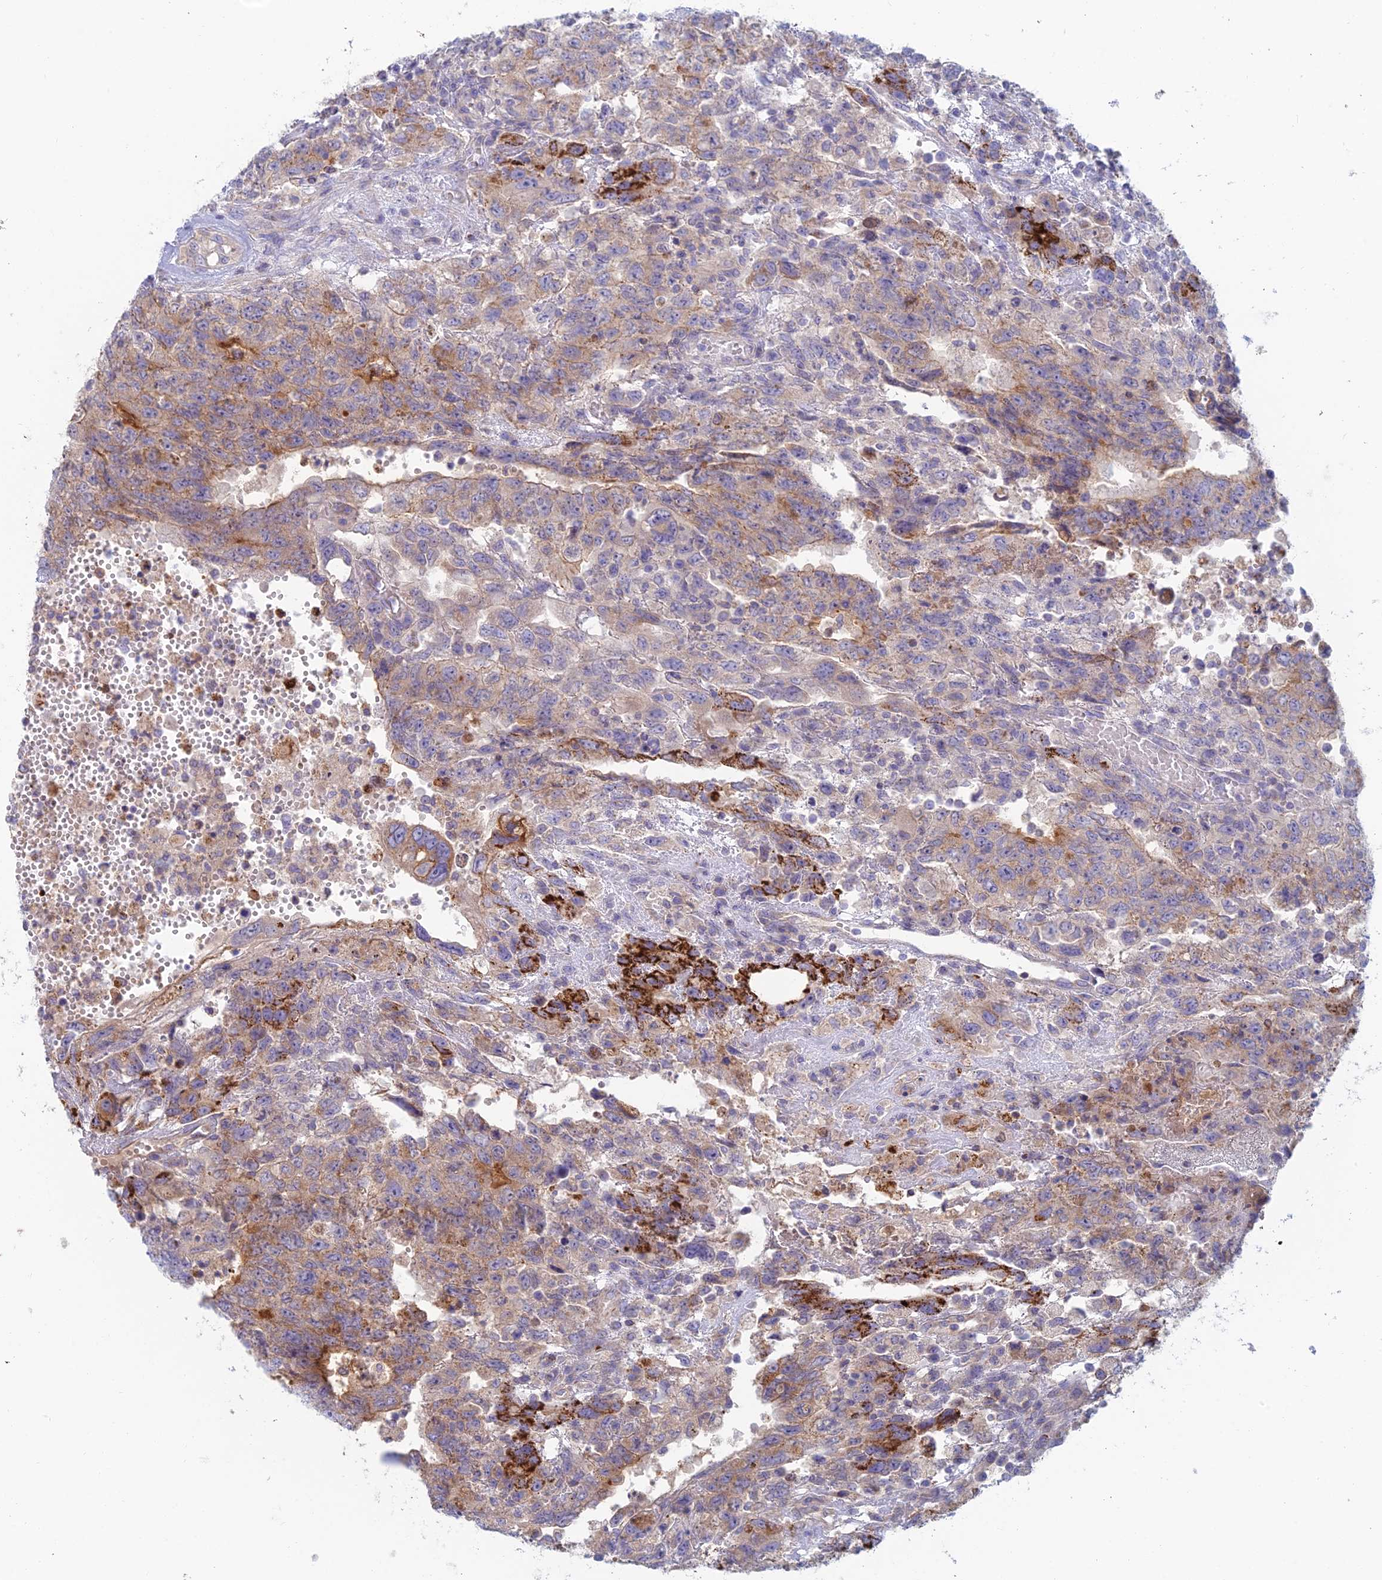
{"staining": {"intensity": "strong", "quantity": "<25%", "location": "cytoplasmic/membranous"}, "tissue": "testis cancer", "cell_type": "Tumor cells", "image_type": "cancer", "snomed": [{"axis": "morphology", "description": "Carcinoma, Embryonal, NOS"}, {"axis": "topography", "description": "Testis"}], "caption": "DAB immunohistochemical staining of human testis cancer (embryonal carcinoma) exhibits strong cytoplasmic/membranous protein expression in approximately <25% of tumor cells.", "gene": "IFTAP", "patient": {"sex": "male", "age": 34}}